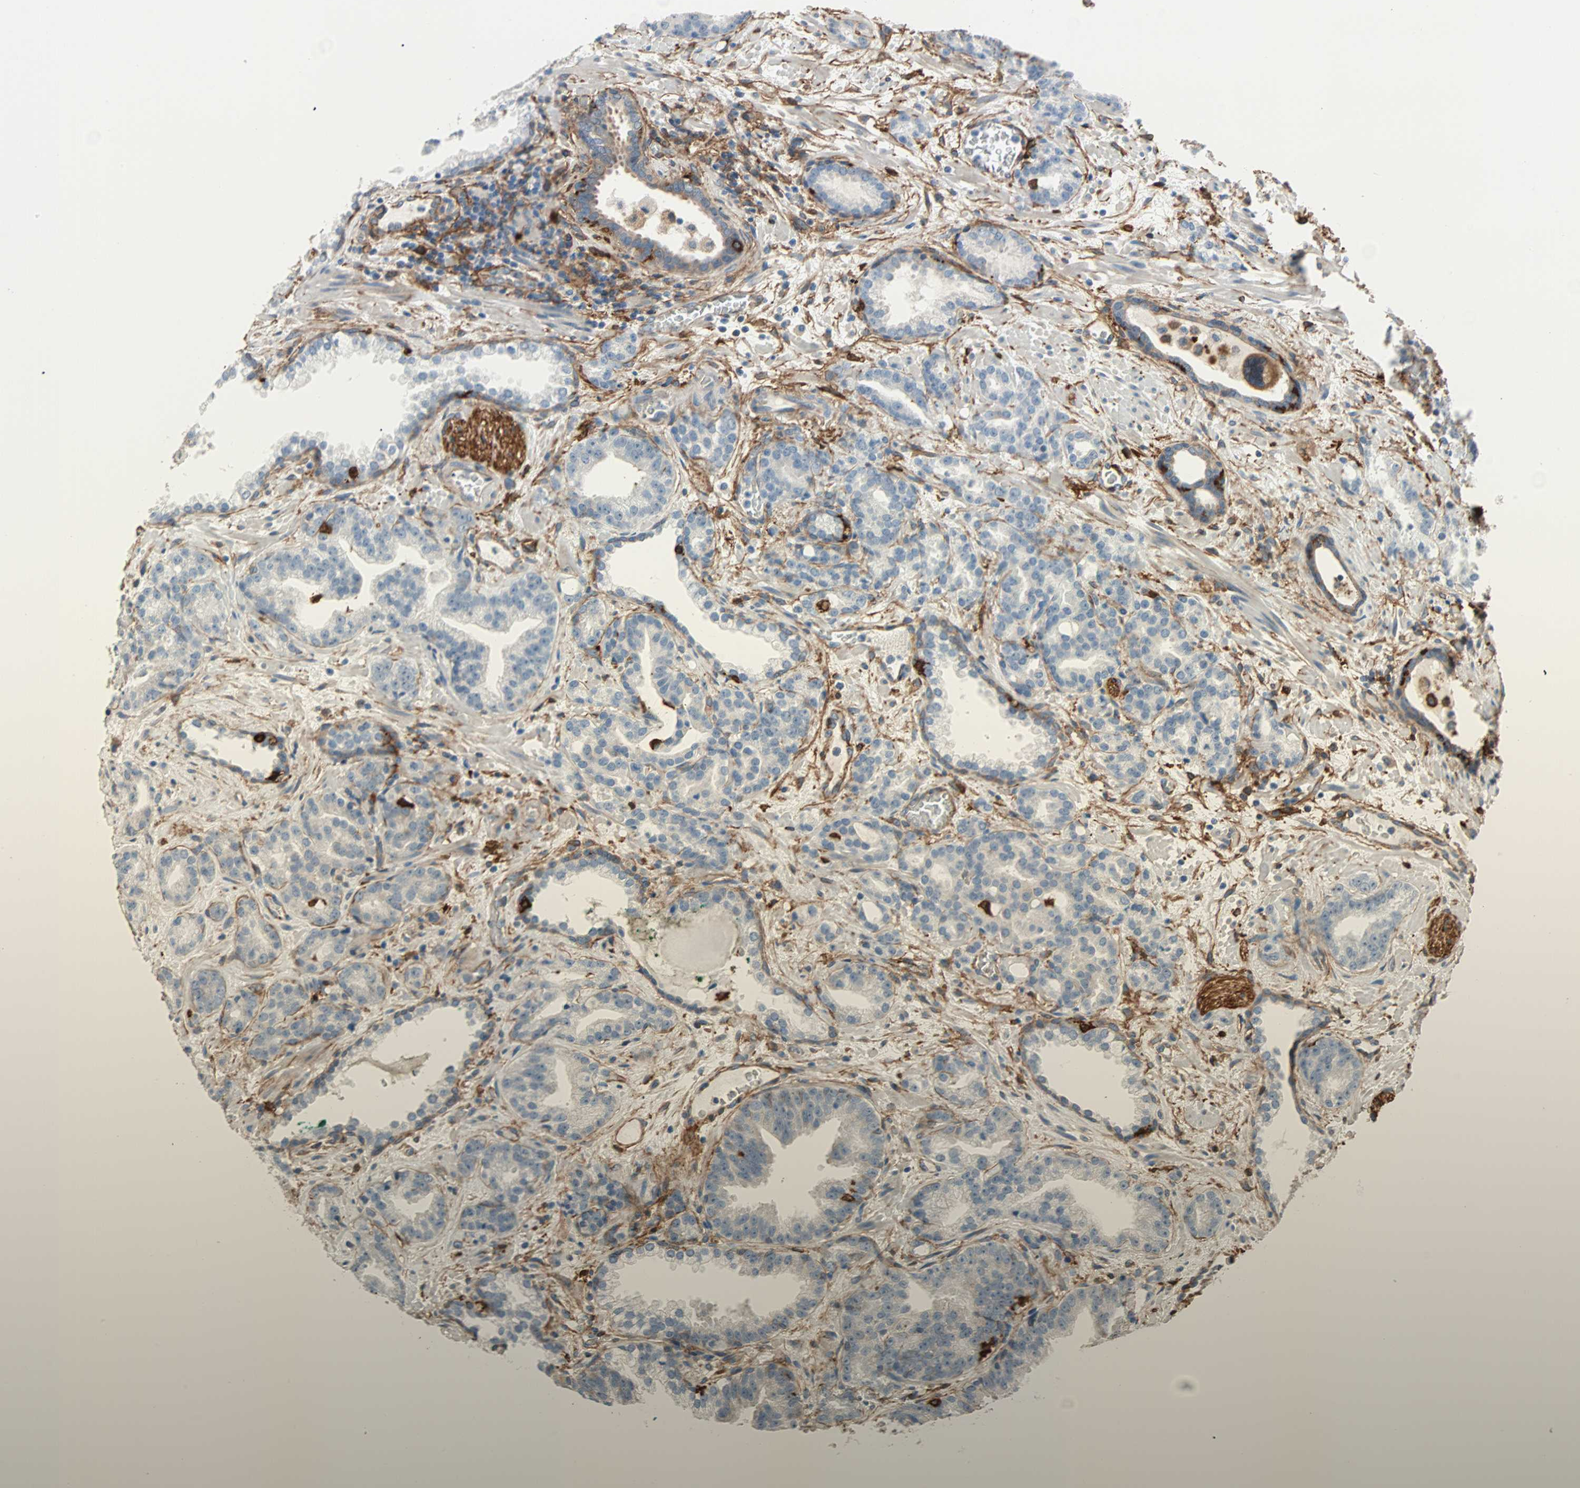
{"staining": {"intensity": "weak", "quantity": "25%-75%", "location": "cytoplasmic/membranous"}, "tissue": "prostate cancer", "cell_type": "Tumor cells", "image_type": "cancer", "snomed": [{"axis": "morphology", "description": "Adenocarcinoma, Low grade"}, {"axis": "topography", "description": "Prostate"}], "caption": "Prostate low-grade adenocarcinoma tissue shows weak cytoplasmic/membranous positivity in about 25%-75% of tumor cells (DAB (3,3'-diaminobenzidine) = brown stain, brightfield microscopy at high magnification).", "gene": "EPB41L2", "patient": {"sex": "male", "age": 63}}